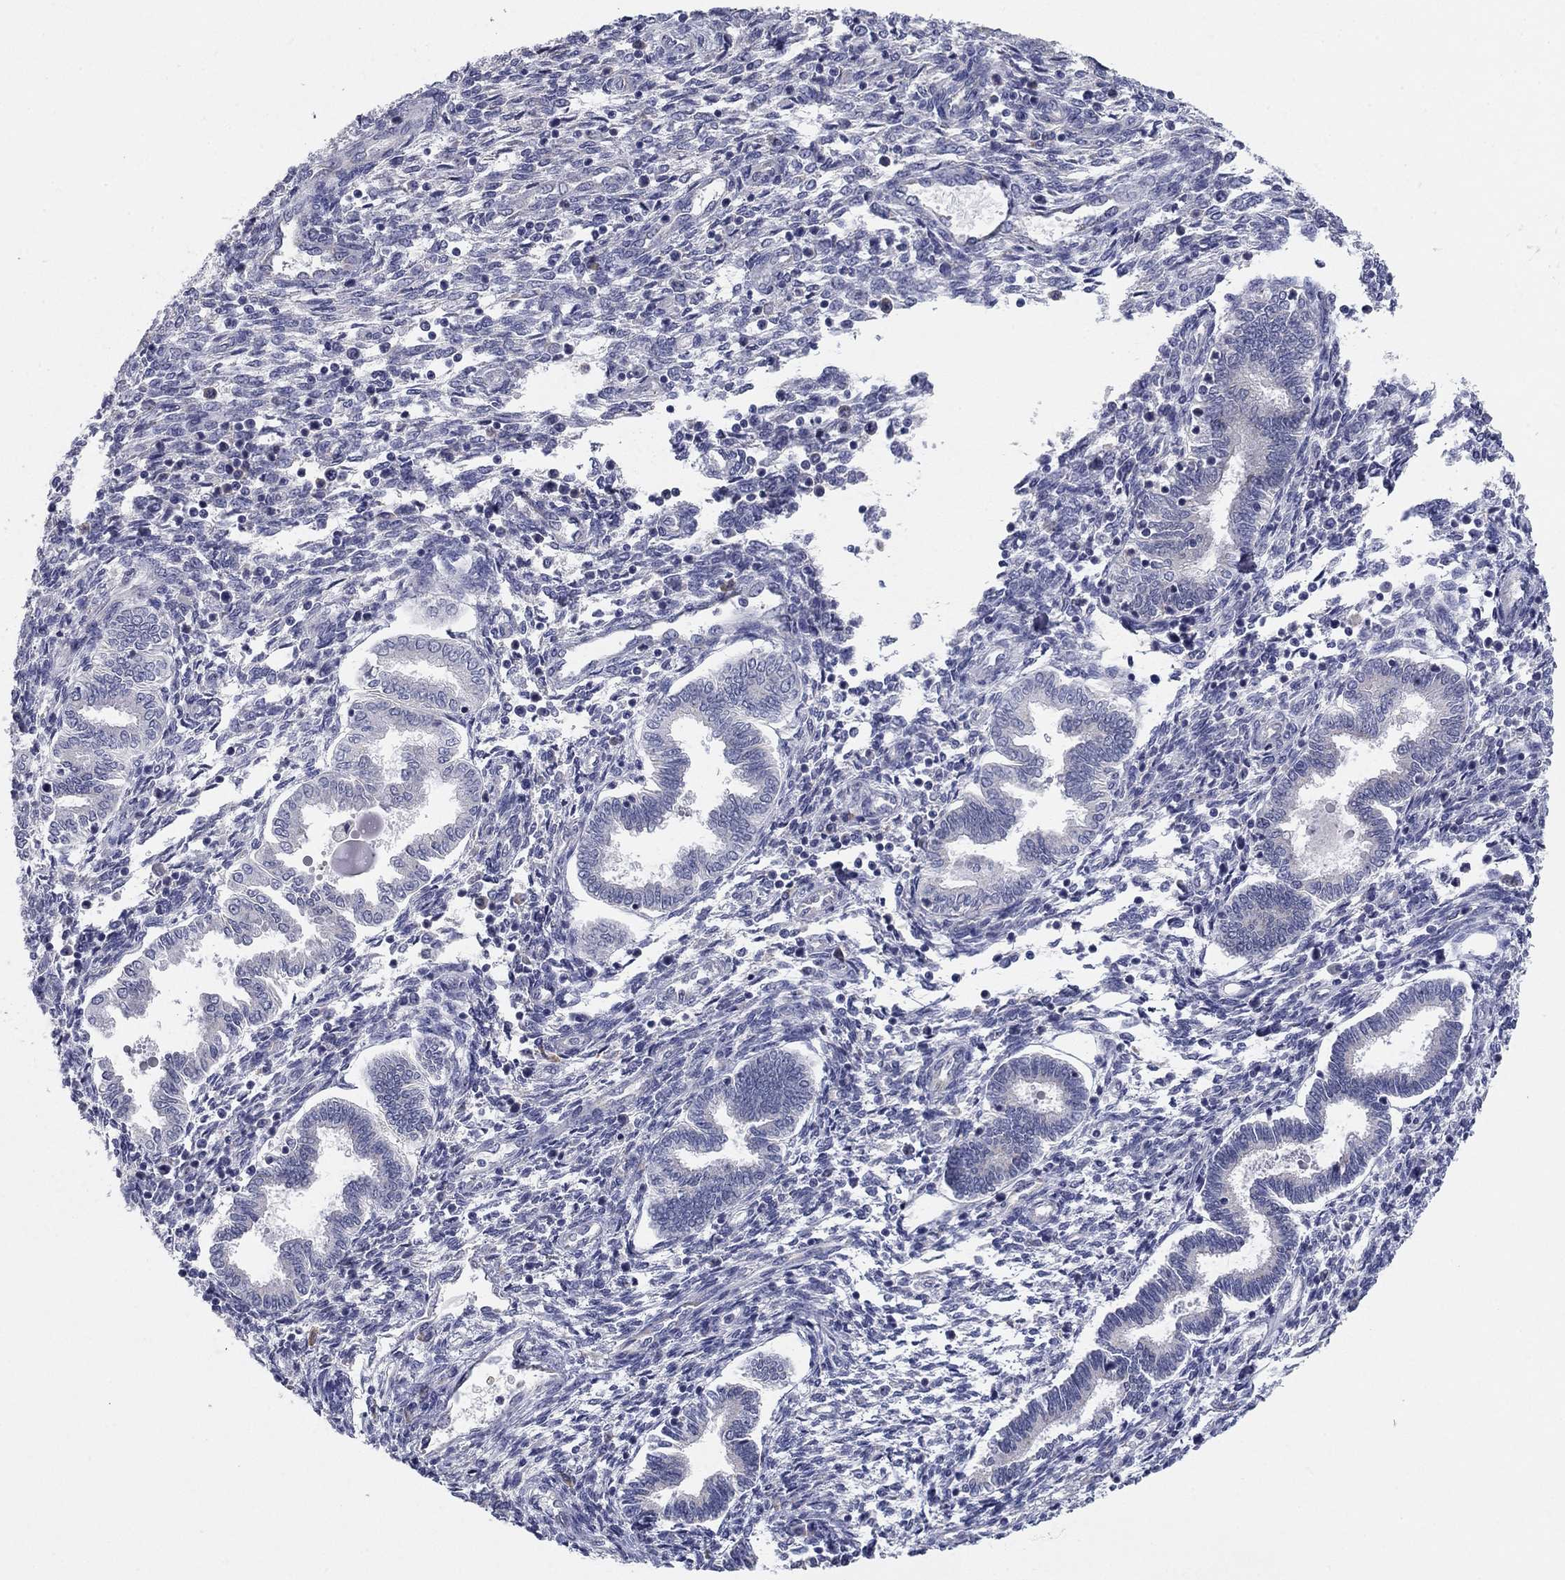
{"staining": {"intensity": "negative", "quantity": "none", "location": "none"}, "tissue": "endometrium", "cell_type": "Cells in endometrial stroma", "image_type": "normal", "snomed": [{"axis": "morphology", "description": "Normal tissue, NOS"}, {"axis": "topography", "description": "Endometrium"}], "caption": "A high-resolution image shows immunohistochemistry (IHC) staining of benign endometrium, which demonstrates no significant positivity in cells in endometrial stroma. (IHC, brightfield microscopy, high magnification).", "gene": "GRK7", "patient": {"sex": "female", "age": 42}}